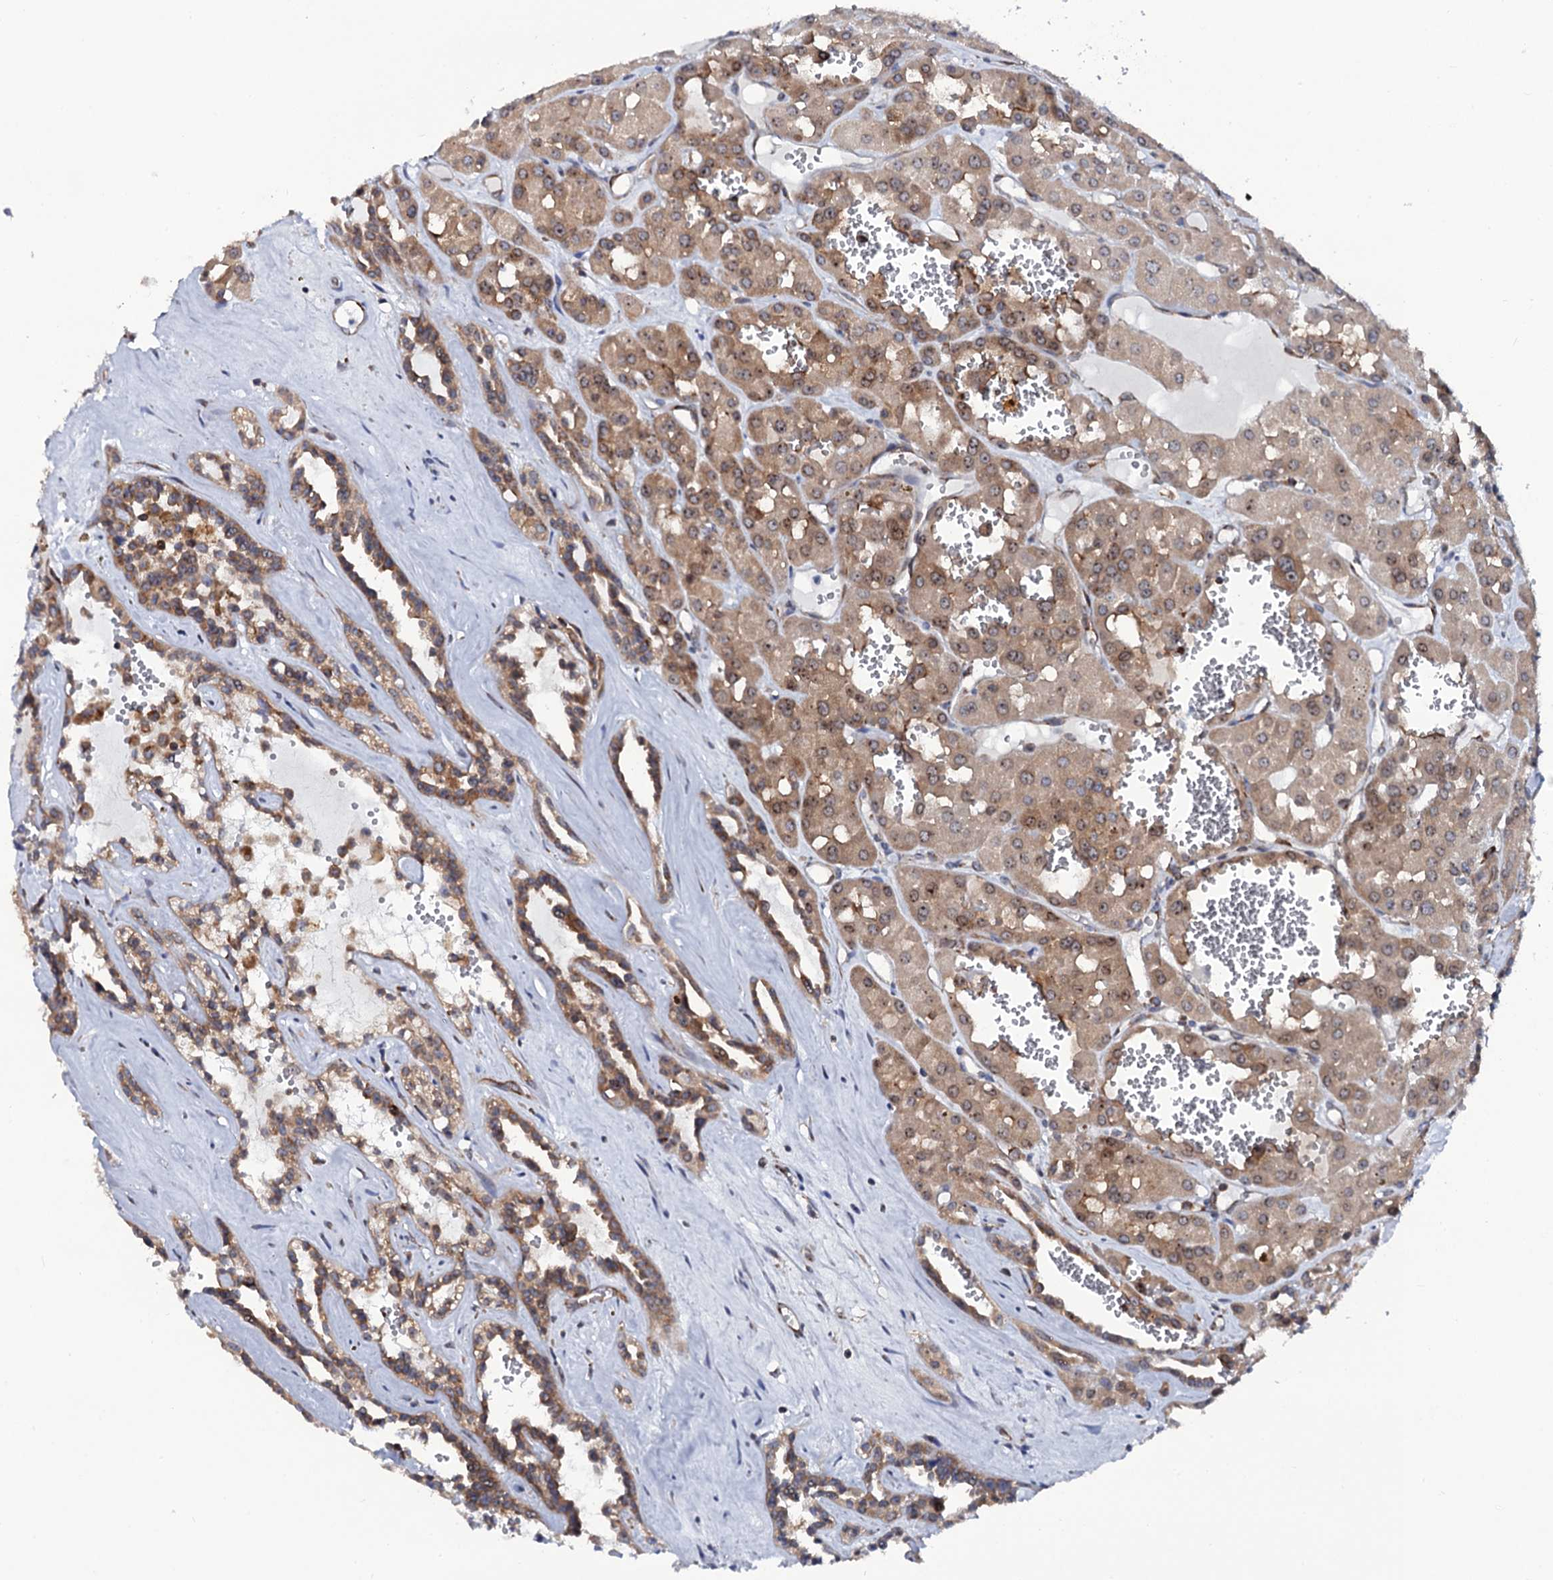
{"staining": {"intensity": "weak", "quantity": ">75%", "location": "cytoplasmic/membranous,nuclear"}, "tissue": "renal cancer", "cell_type": "Tumor cells", "image_type": "cancer", "snomed": [{"axis": "morphology", "description": "Carcinoma, NOS"}, {"axis": "topography", "description": "Kidney"}], "caption": "The micrograph demonstrates immunohistochemical staining of renal carcinoma. There is weak cytoplasmic/membranous and nuclear staining is appreciated in approximately >75% of tumor cells. The protein is stained brown, and the nuclei are stained in blue (DAB (3,3'-diaminobenzidine) IHC with brightfield microscopy, high magnification).", "gene": "SPTY2D1", "patient": {"sex": "female", "age": 75}}